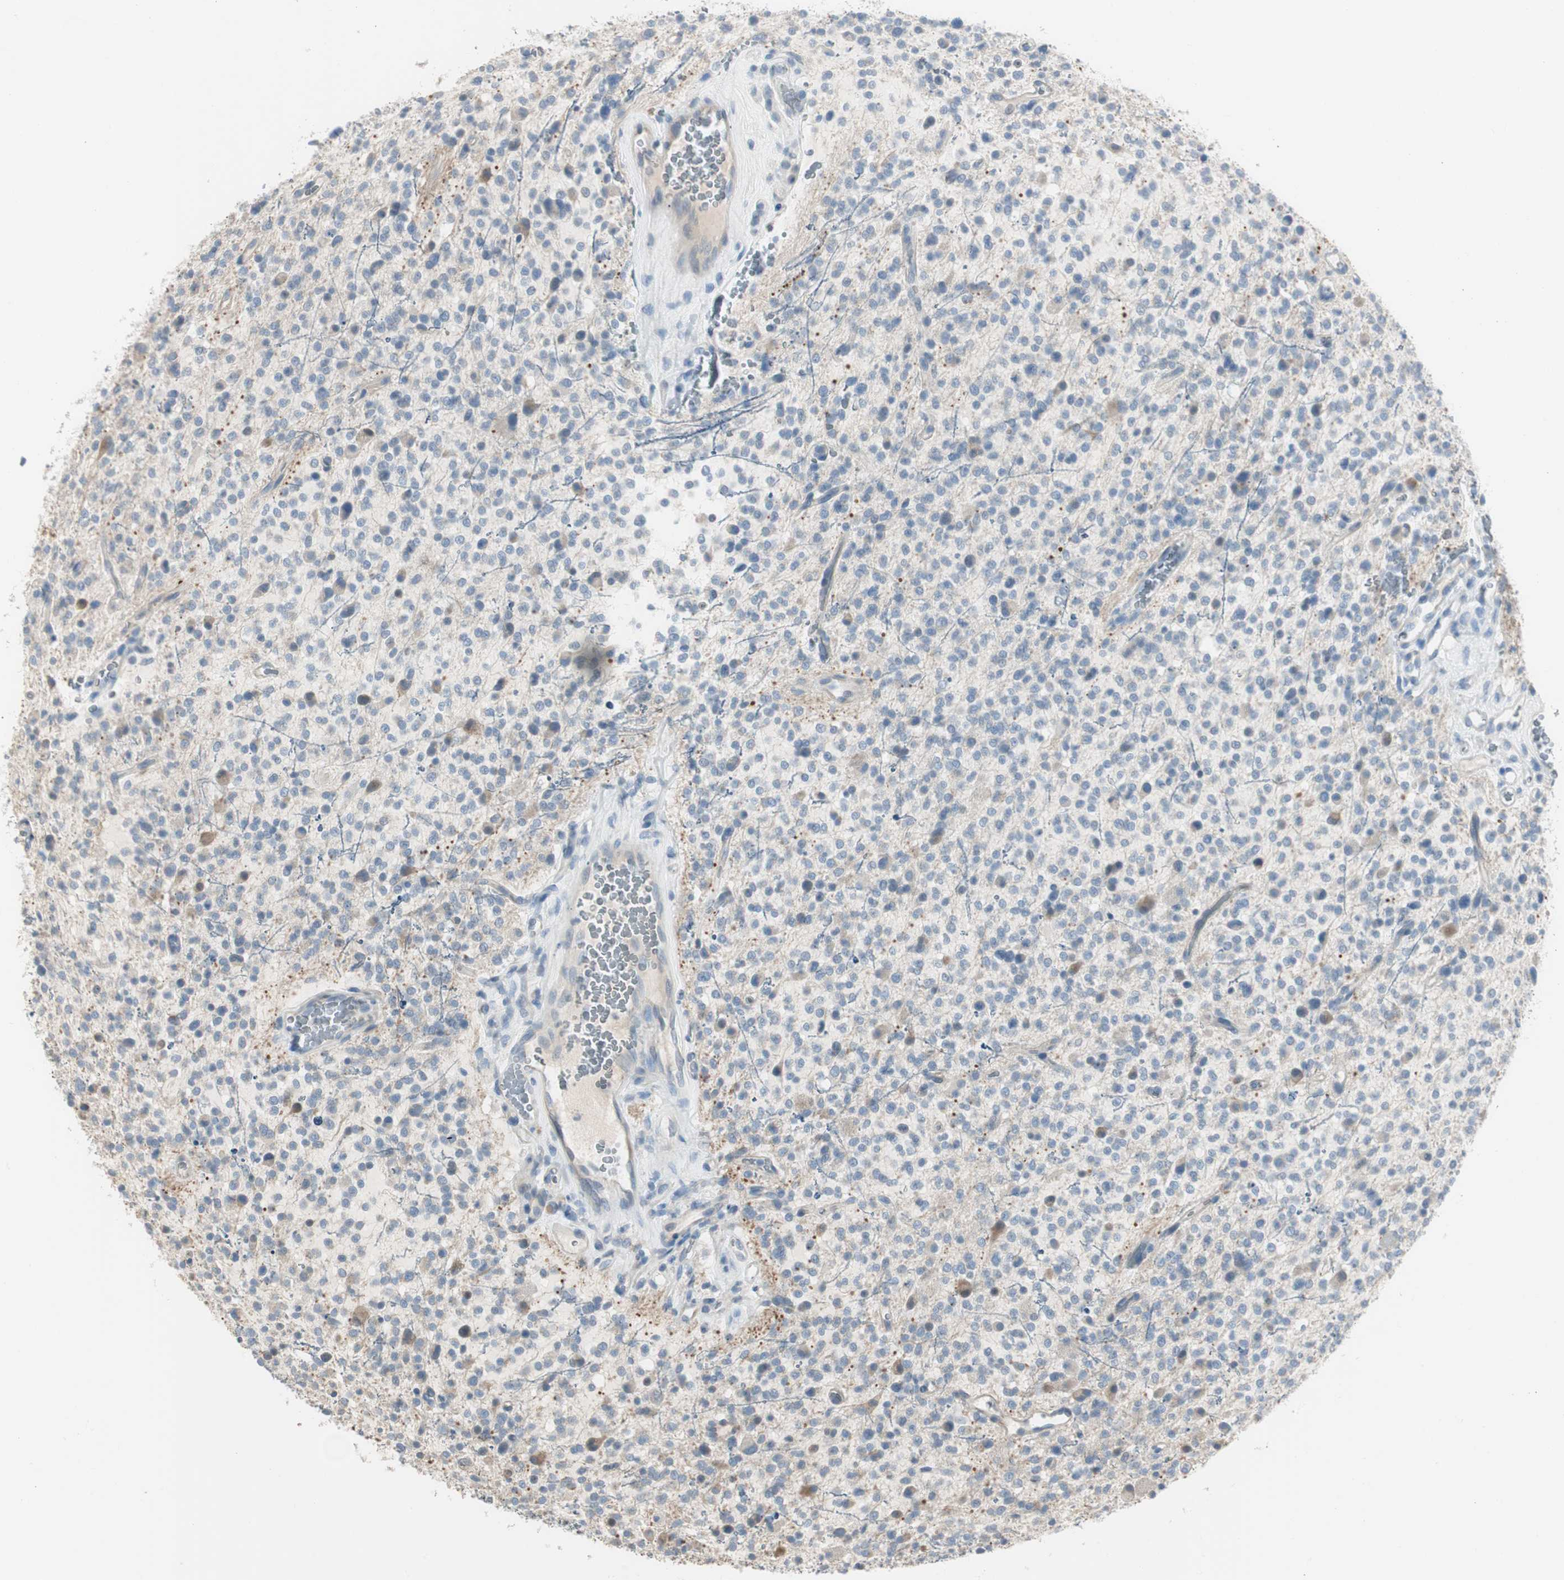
{"staining": {"intensity": "weak", "quantity": "<25%", "location": "cytoplasmic/membranous"}, "tissue": "glioma", "cell_type": "Tumor cells", "image_type": "cancer", "snomed": [{"axis": "morphology", "description": "Glioma, malignant, High grade"}, {"axis": "topography", "description": "Brain"}], "caption": "IHC of glioma displays no expression in tumor cells.", "gene": "SPINK4", "patient": {"sex": "male", "age": 48}}